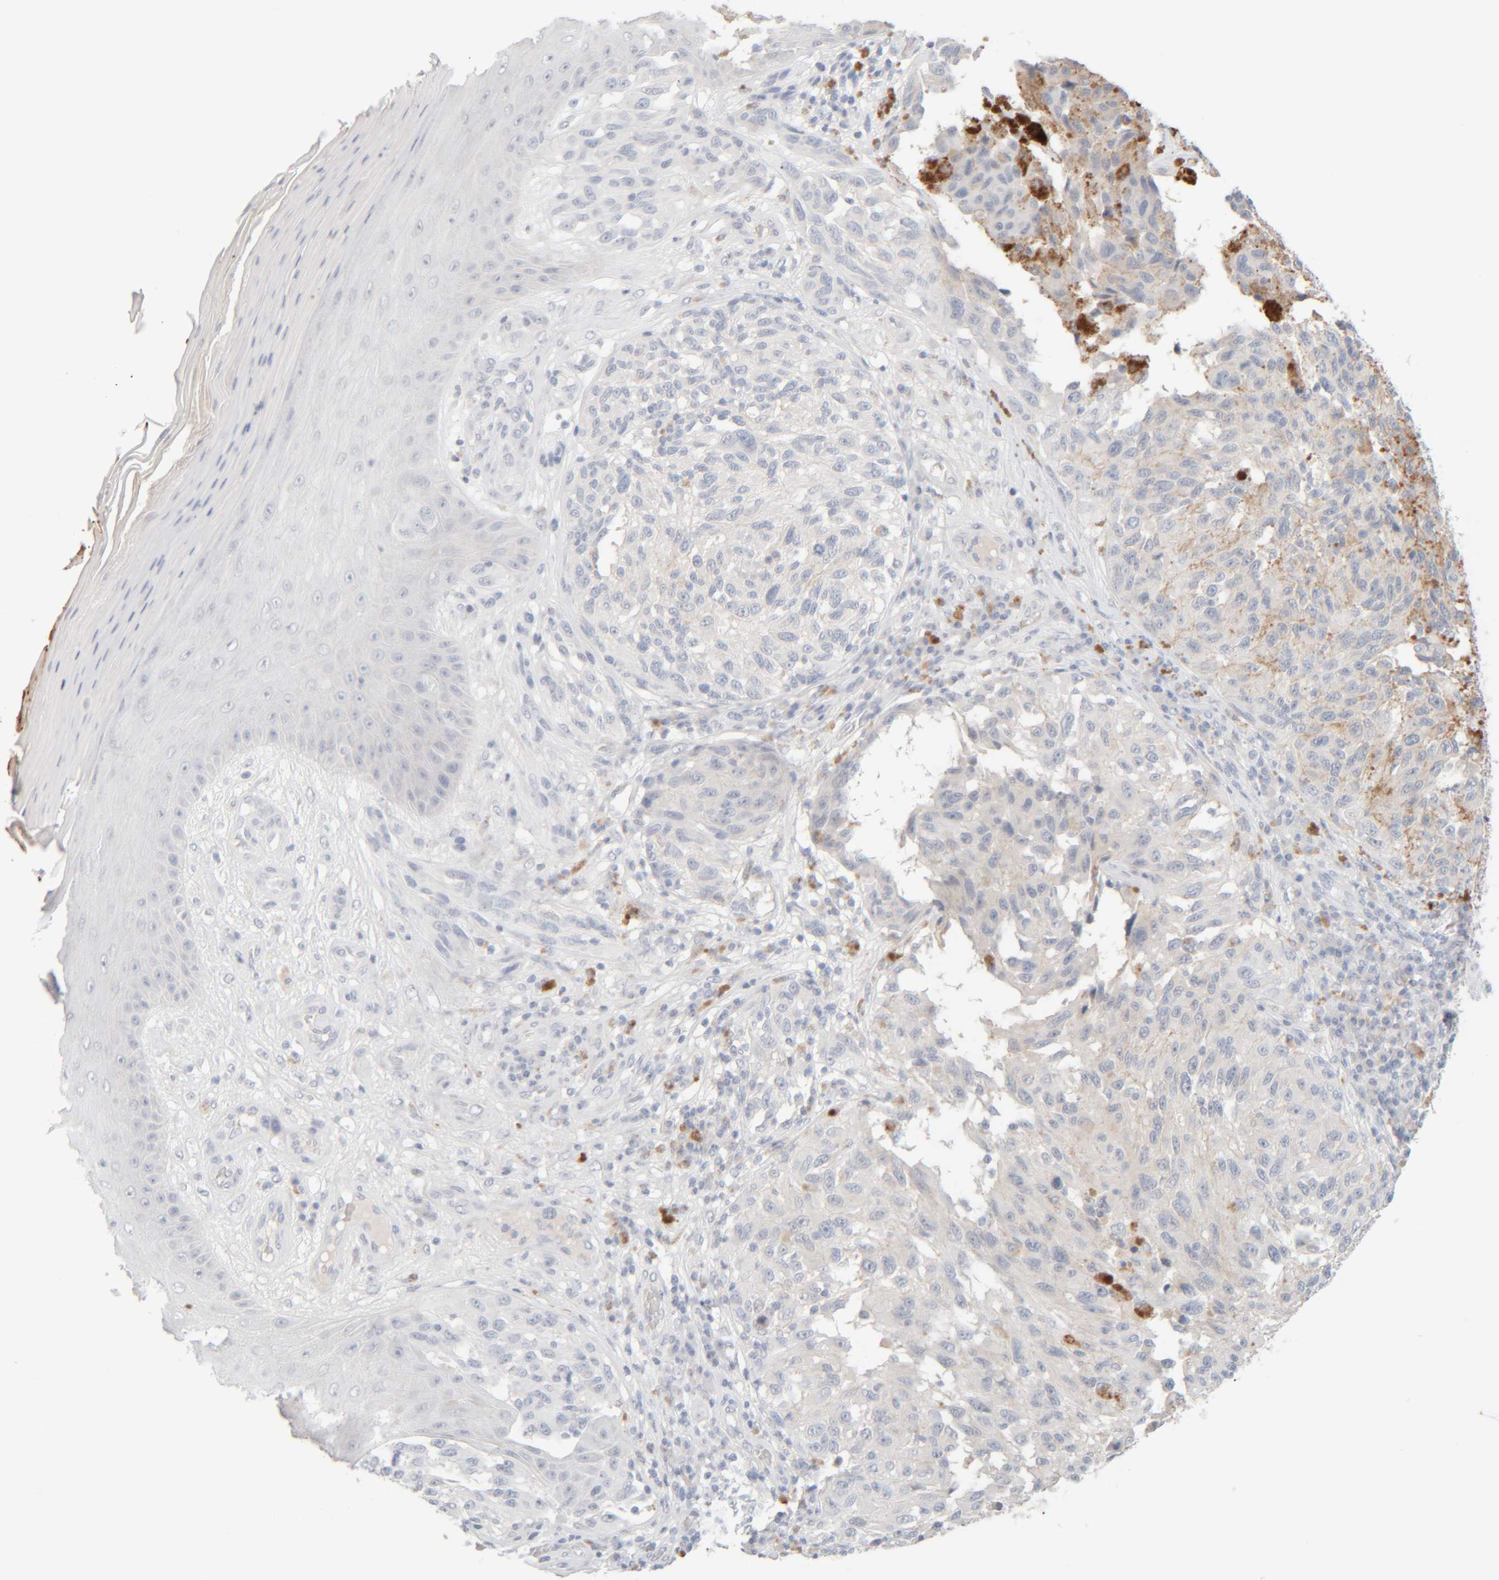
{"staining": {"intensity": "negative", "quantity": "none", "location": "none"}, "tissue": "melanoma", "cell_type": "Tumor cells", "image_type": "cancer", "snomed": [{"axis": "morphology", "description": "Malignant melanoma, NOS"}, {"axis": "topography", "description": "Skin"}], "caption": "Tumor cells are negative for protein expression in human malignant melanoma.", "gene": "RIDA", "patient": {"sex": "female", "age": 73}}